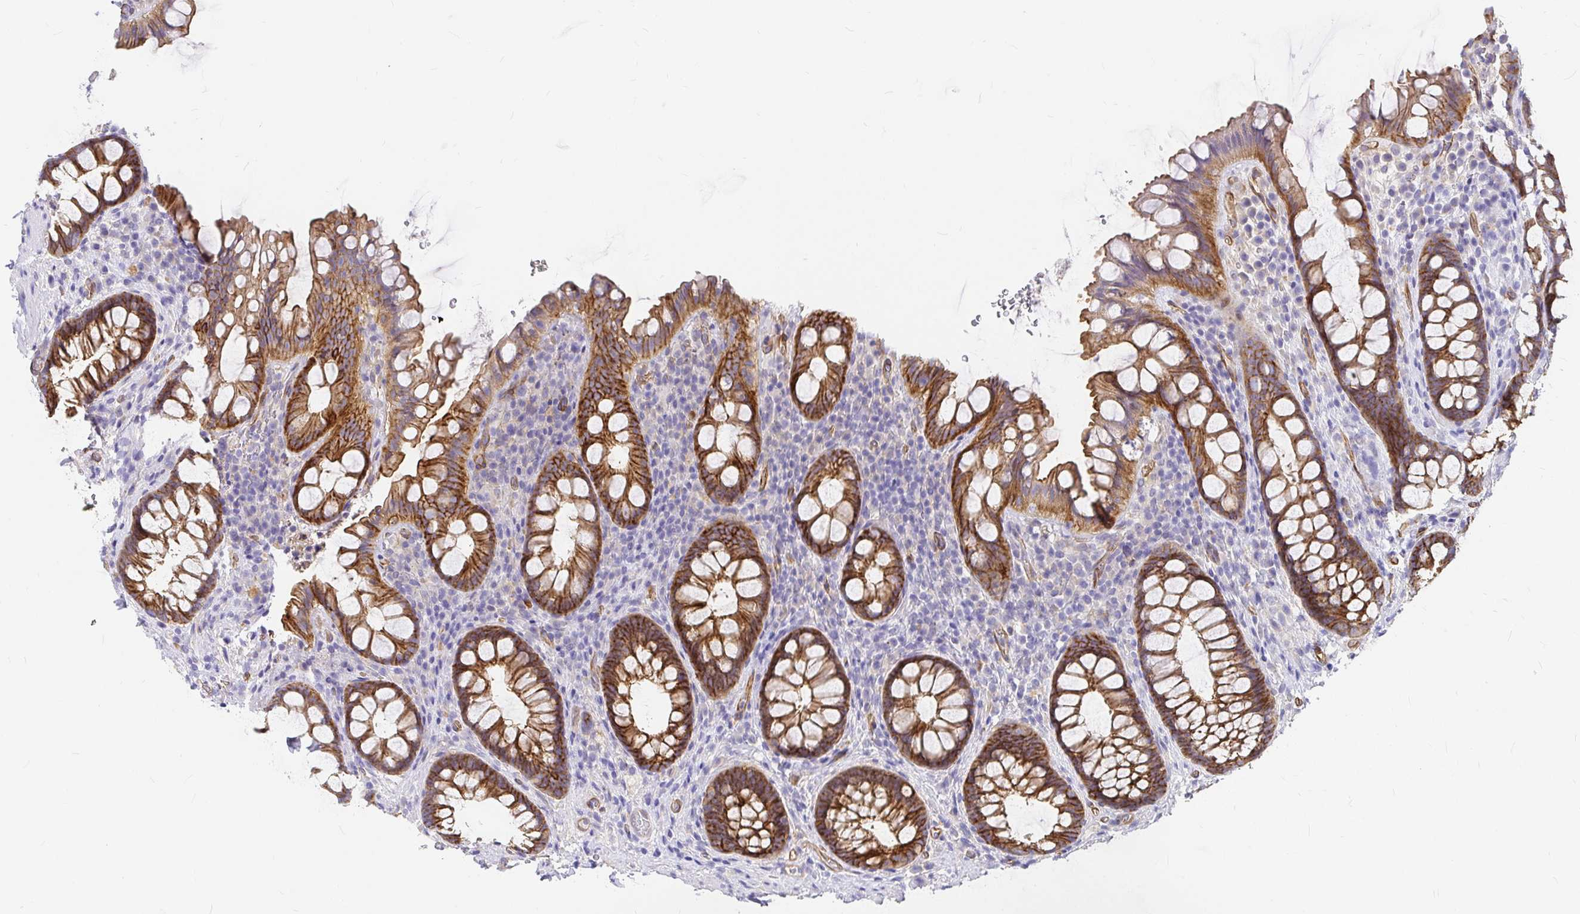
{"staining": {"intensity": "strong", "quantity": ">75%", "location": "cytoplasmic/membranous"}, "tissue": "rectum", "cell_type": "Glandular cells", "image_type": "normal", "snomed": [{"axis": "morphology", "description": "Normal tissue, NOS"}, {"axis": "topography", "description": "Rectum"}, {"axis": "topography", "description": "Peripheral nerve tissue"}], "caption": "Protein analysis of benign rectum reveals strong cytoplasmic/membranous staining in approximately >75% of glandular cells. (brown staining indicates protein expression, while blue staining denotes nuclei).", "gene": "MYO1B", "patient": {"sex": "female", "age": 69}}